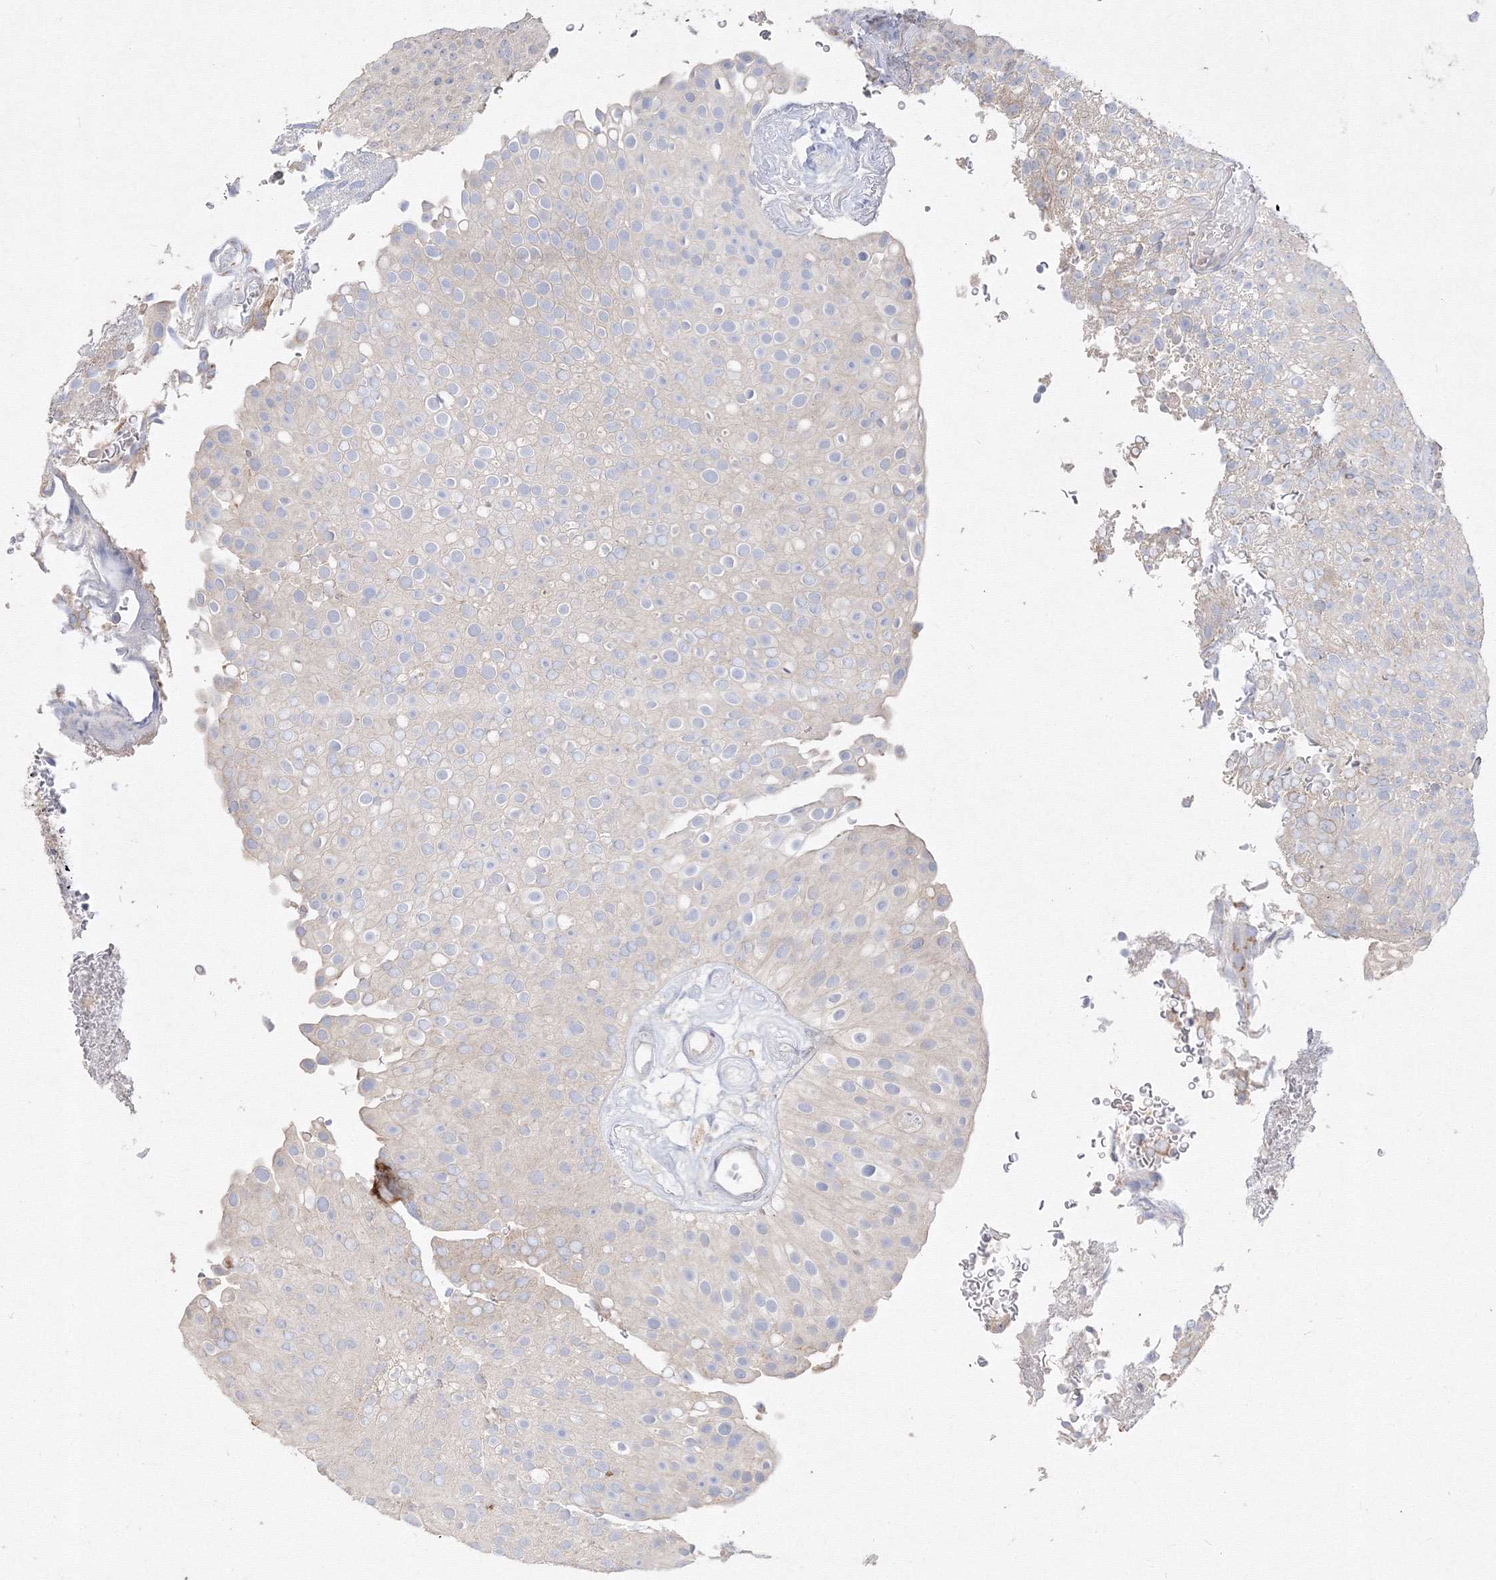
{"staining": {"intensity": "weak", "quantity": "<25%", "location": "cytoplasmic/membranous"}, "tissue": "urothelial cancer", "cell_type": "Tumor cells", "image_type": "cancer", "snomed": [{"axis": "morphology", "description": "Urothelial carcinoma, Low grade"}, {"axis": "topography", "description": "Urinary bladder"}], "caption": "DAB (3,3'-diaminobenzidine) immunohistochemical staining of urothelial cancer reveals no significant positivity in tumor cells.", "gene": "FBXL8", "patient": {"sex": "male", "age": 78}}